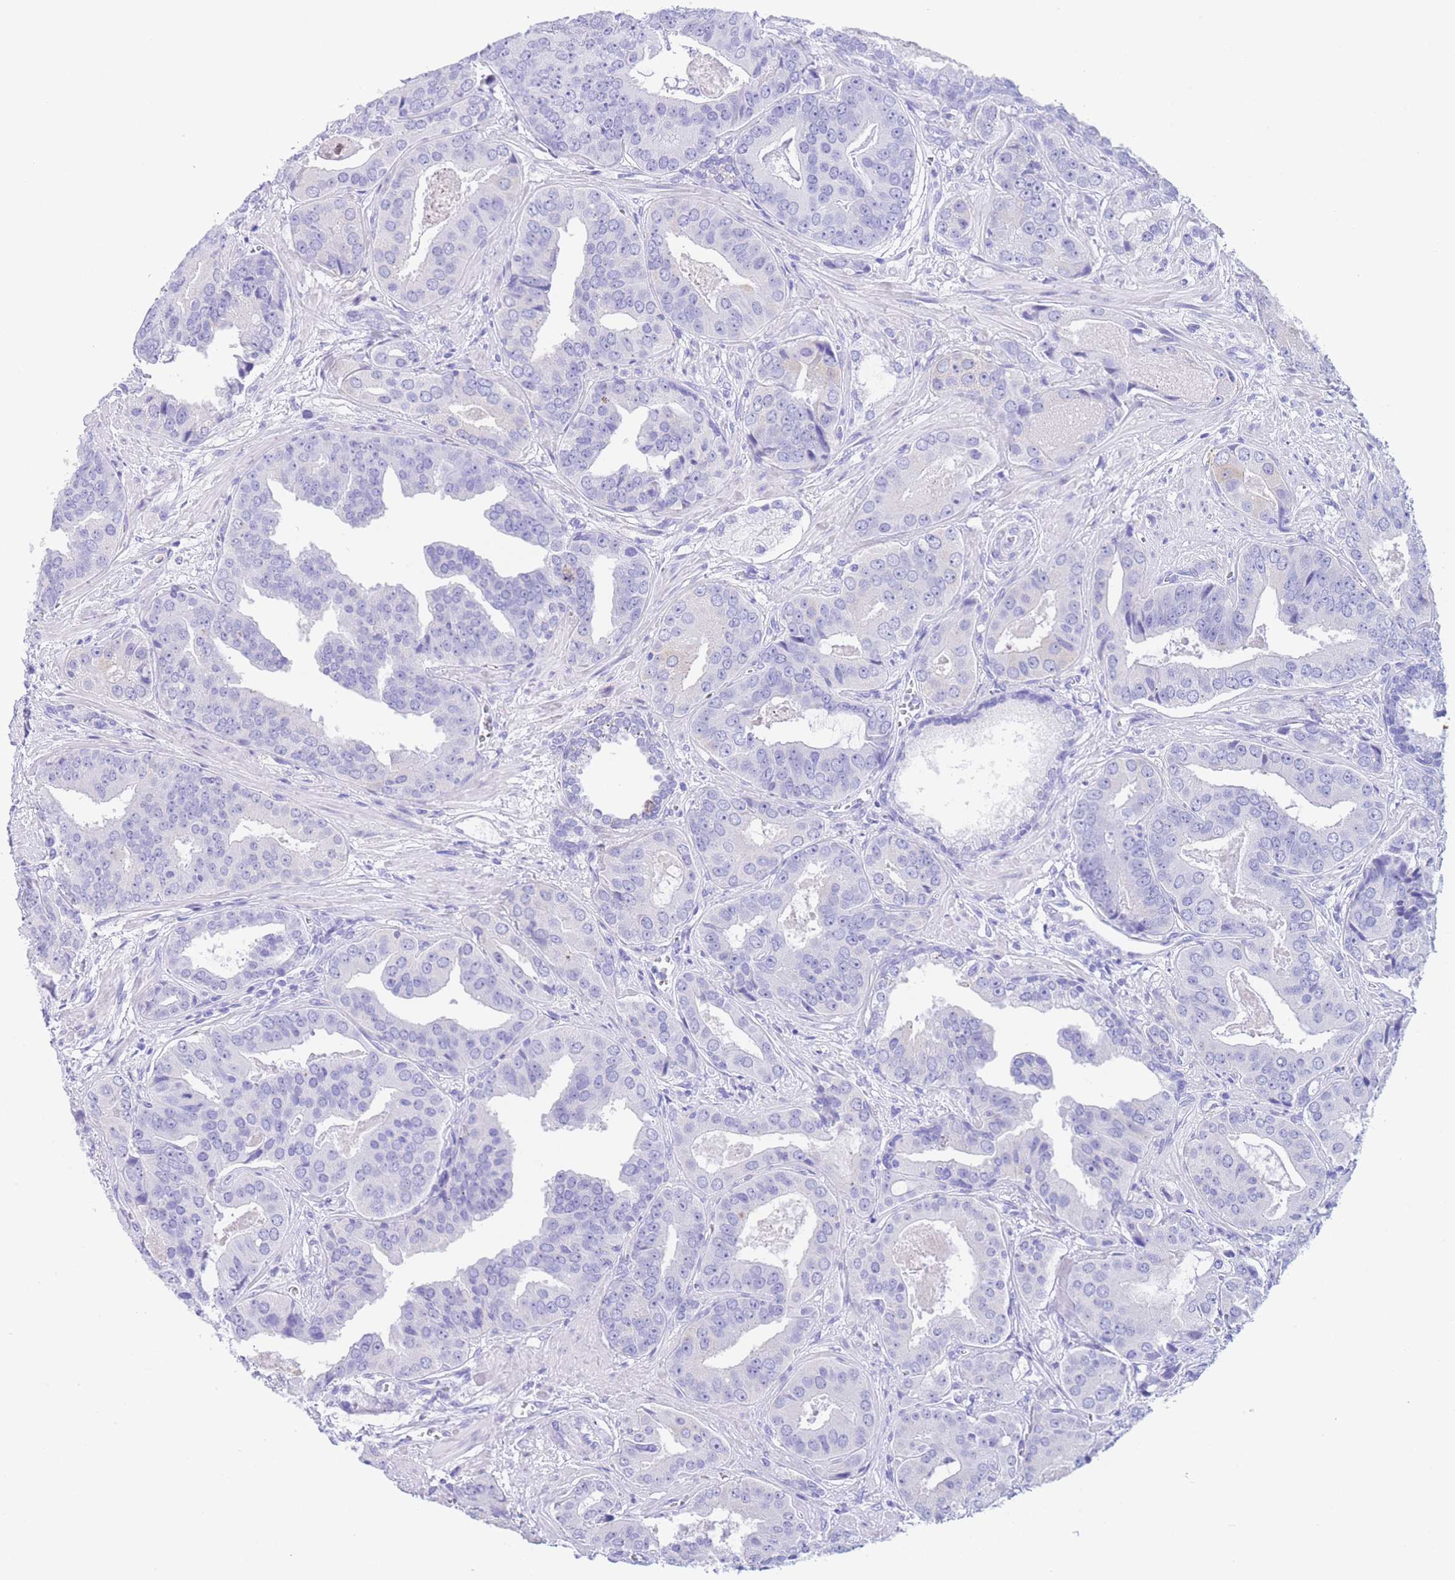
{"staining": {"intensity": "negative", "quantity": "none", "location": "none"}, "tissue": "prostate cancer", "cell_type": "Tumor cells", "image_type": "cancer", "snomed": [{"axis": "morphology", "description": "Adenocarcinoma, High grade"}, {"axis": "topography", "description": "Prostate"}], "caption": "Human adenocarcinoma (high-grade) (prostate) stained for a protein using immunohistochemistry displays no positivity in tumor cells.", "gene": "SLCO1B3", "patient": {"sex": "male", "age": 71}}